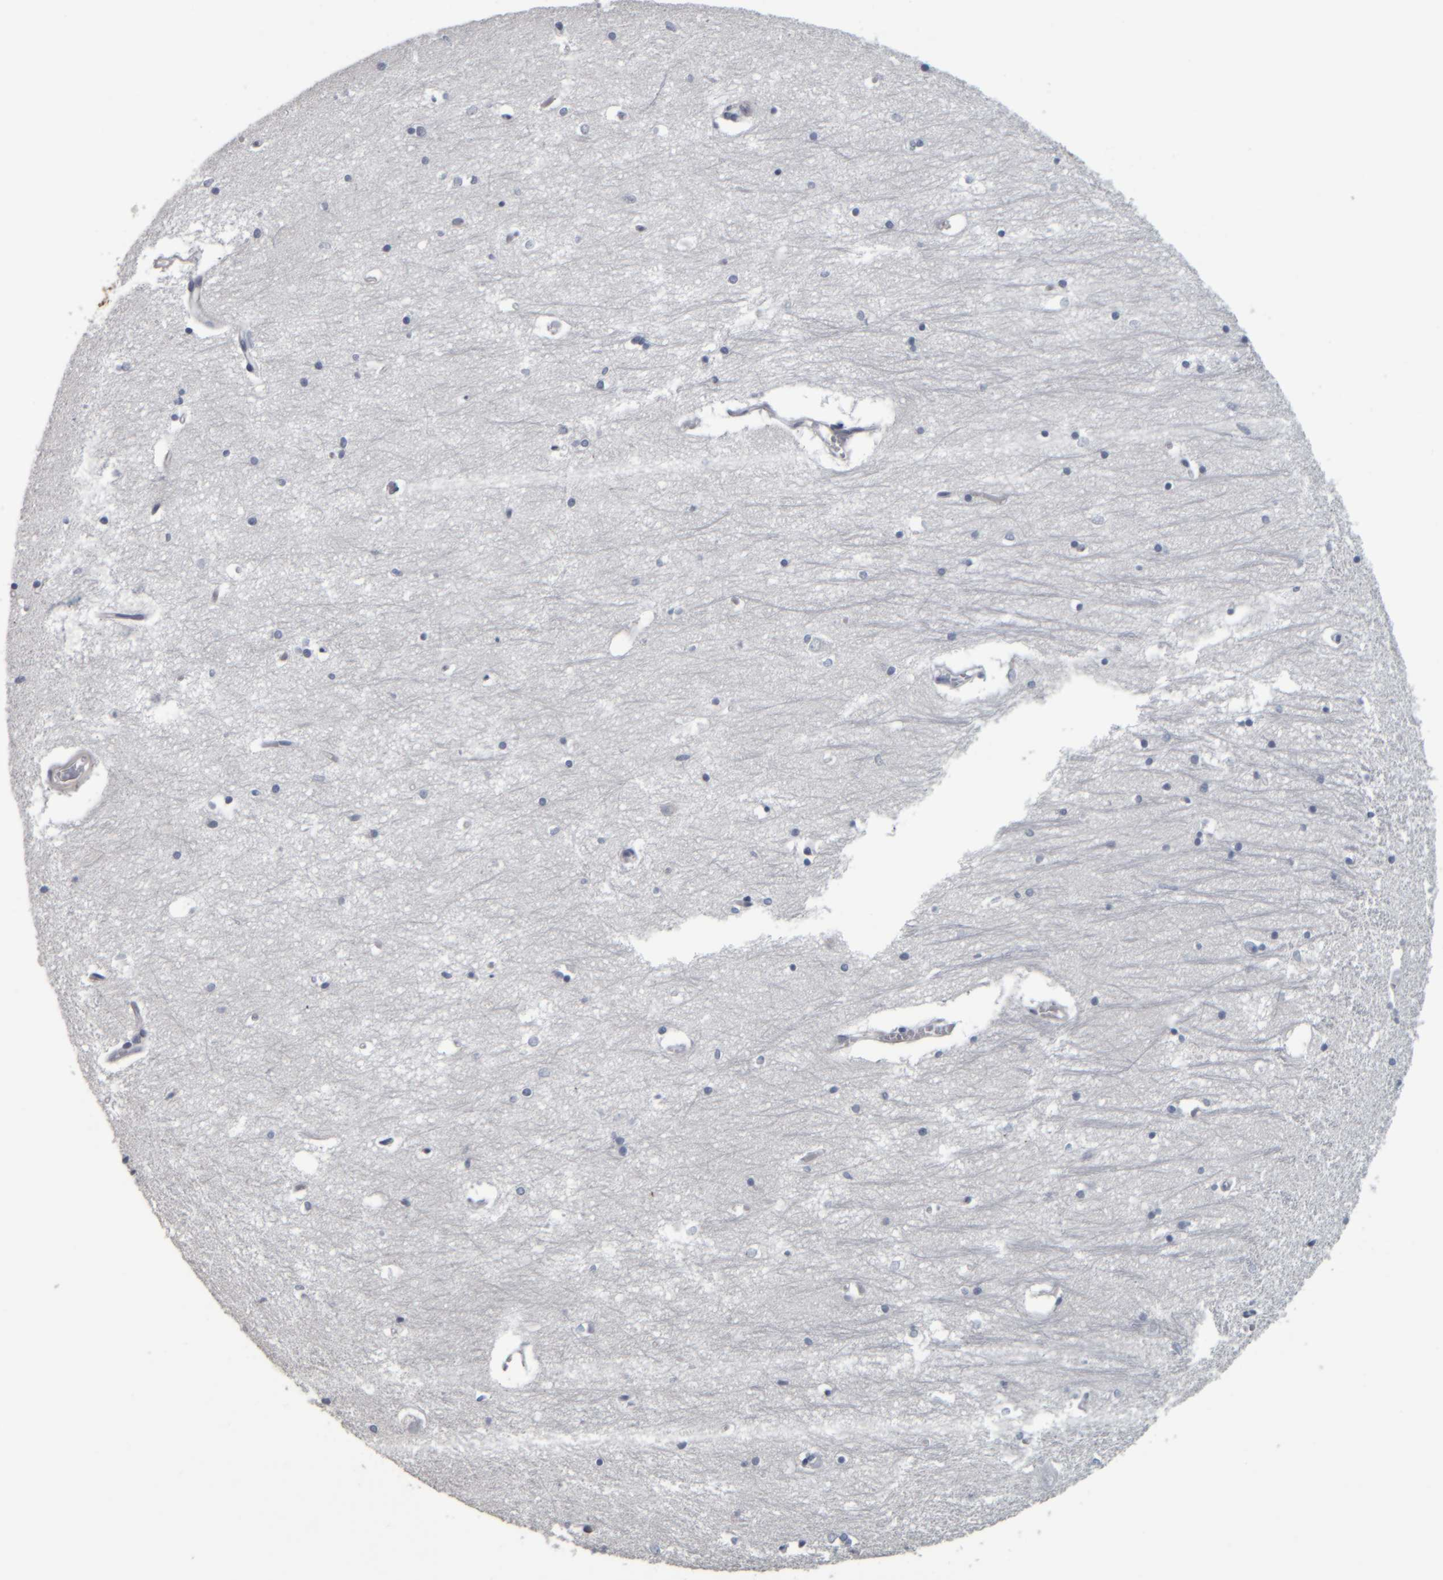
{"staining": {"intensity": "negative", "quantity": "none", "location": "none"}, "tissue": "hippocampus", "cell_type": "Glial cells", "image_type": "normal", "snomed": [{"axis": "morphology", "description": "Normal tissue, NOS"}, {"axis": "topography", "description": "Hippocampus"}], "caption": "IHC photomicrograph of benign hippocampus: human hippocampus stained with DAB demonstrates no significant protein staining in glial cells.", "gene": "CAVIN4", "patient": {"sex": "male", "age": 70}}